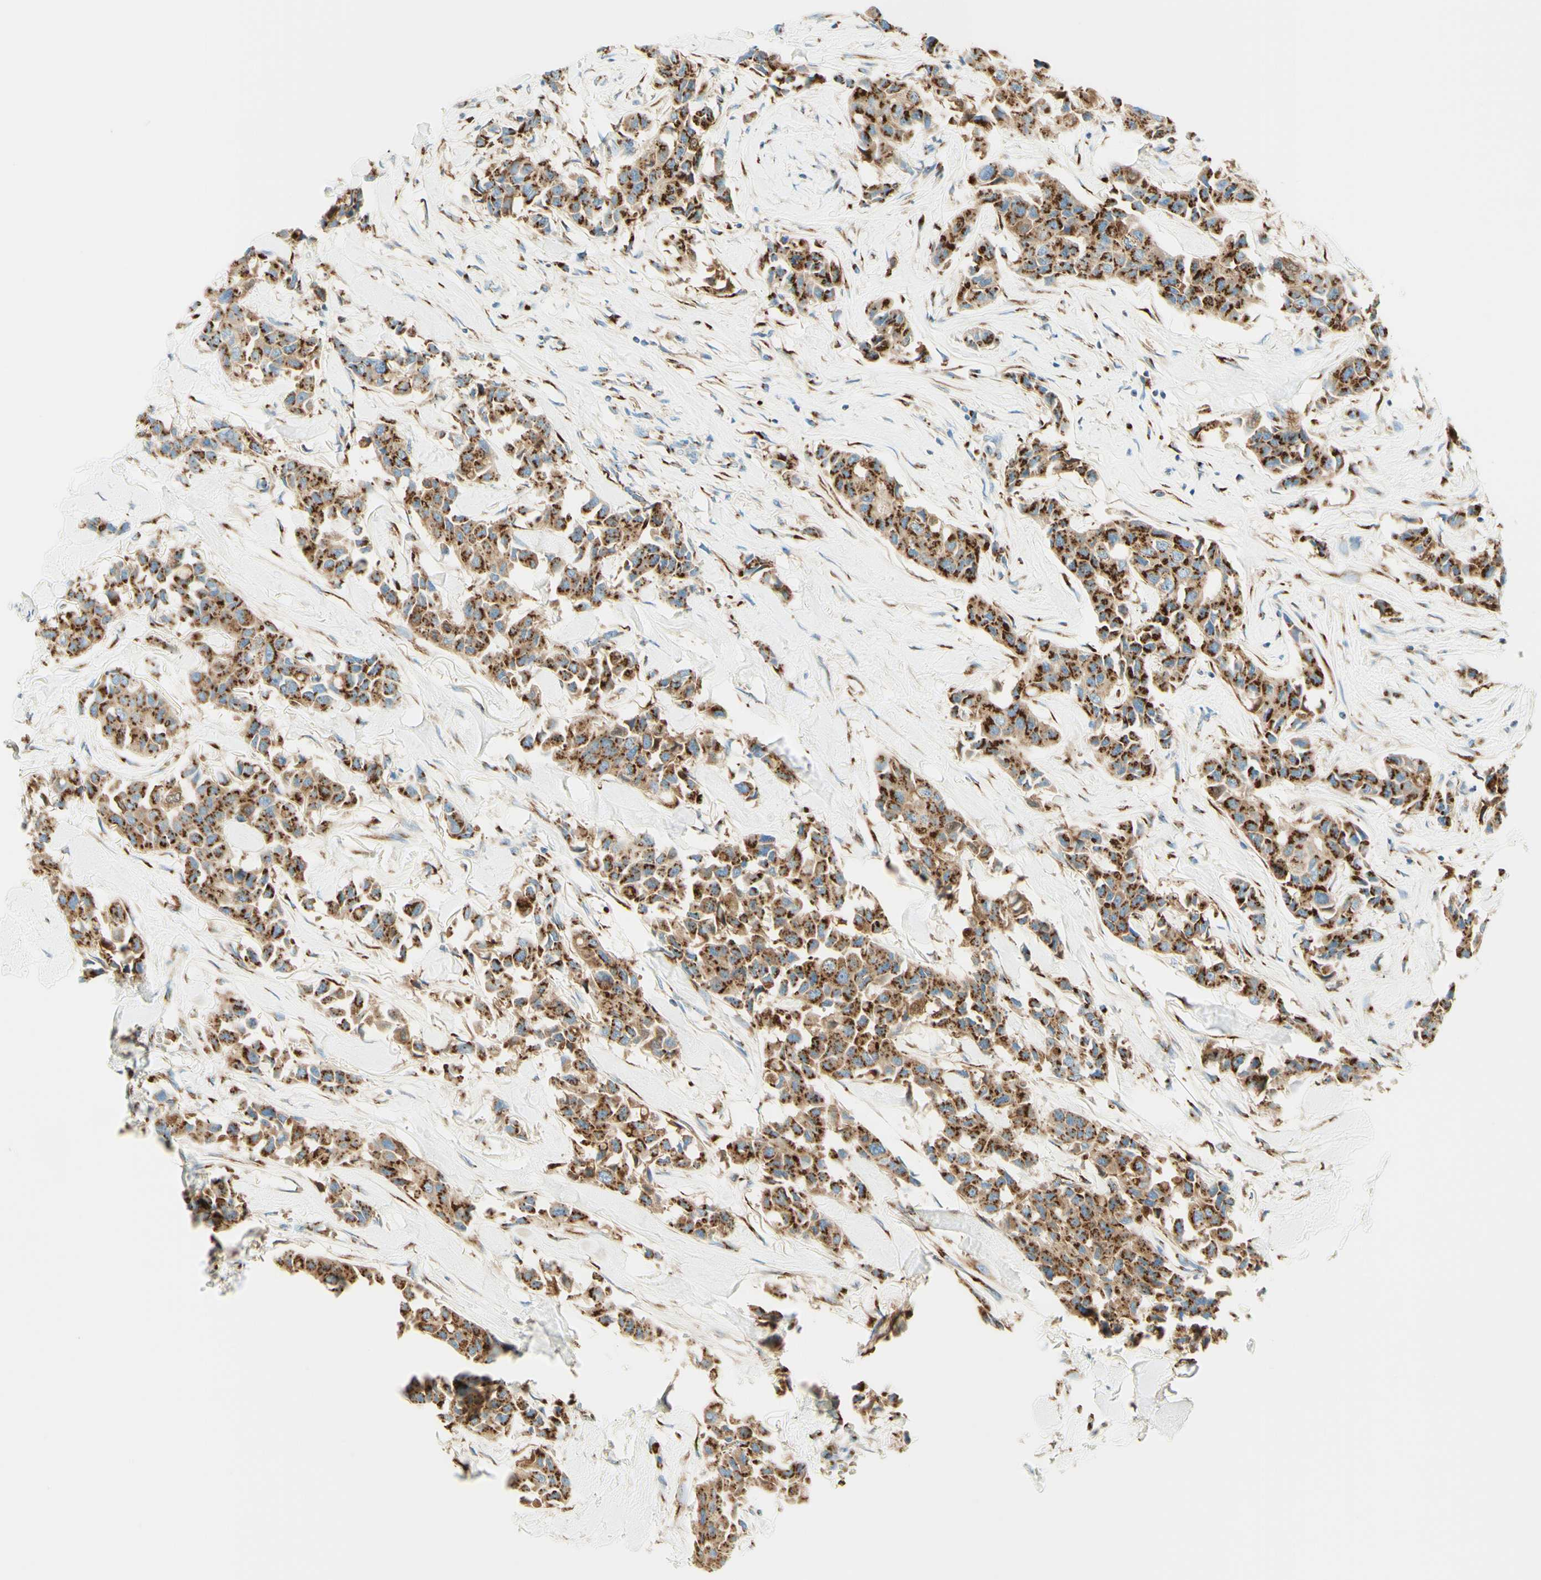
{"staining": {"intensity": "strong", "quantity": ">75%", "location": "cytoplasmic/membranous"}, "tissue": "breast cancer", "cell_type": "Tumor cells", "image_type": "cancer", "snomed": [{"axis": "morphology", "description": "Duct carcinoma"}, {"axis": "topography", "description": "Breast"}], "caption": "A photomicrograph of breast cancer stained for a protein displays strong cytoplasmic/membranous brown staining in tumor cells.", "gene": "GOLGB1", "patient": {"sex": "female", "age": 80}}